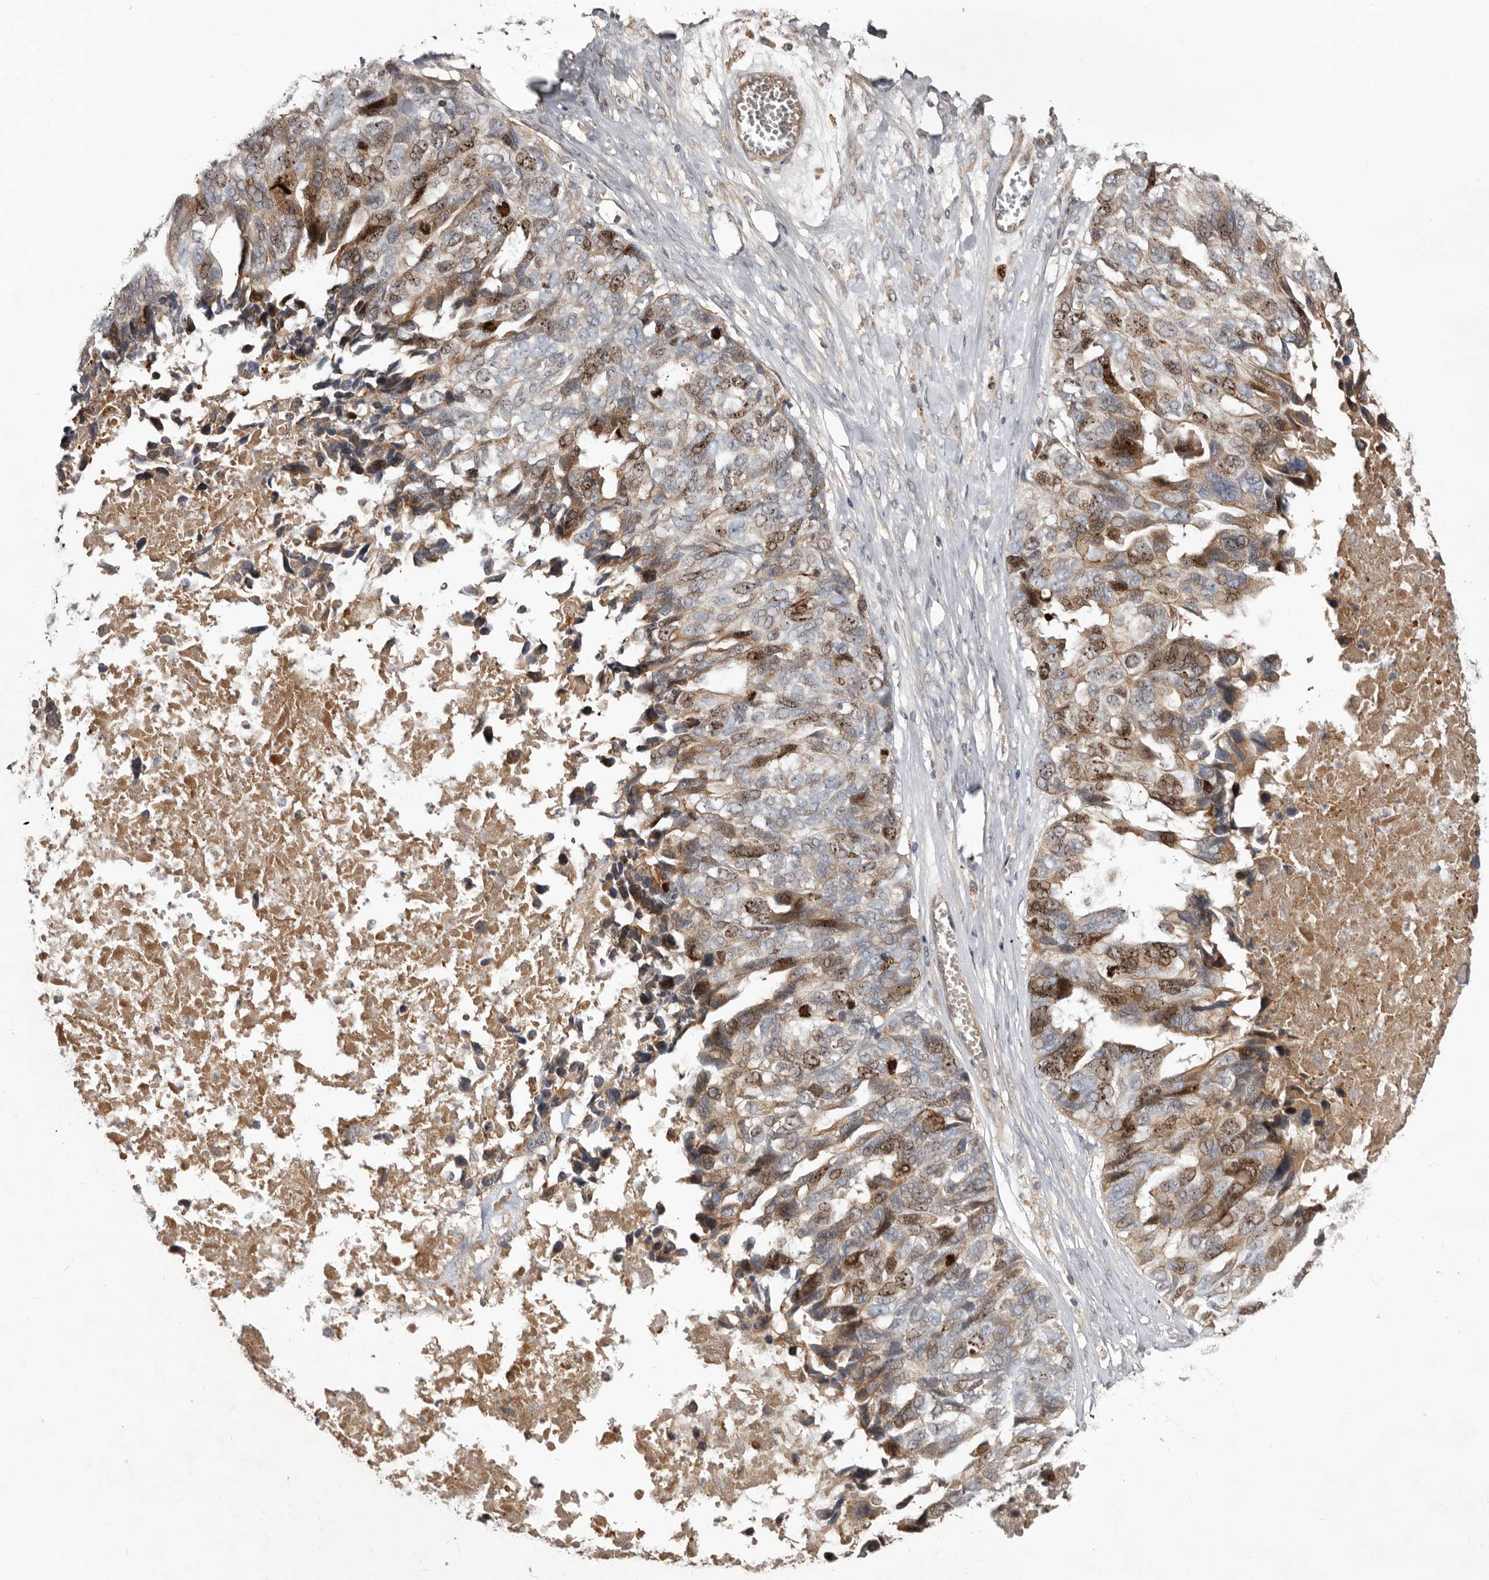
{"staining": {"intensity": "moderate", "quantity": "25%-75%", "location": "nuclear"}, "tissue": "ovarian cancer", "cell_type": "Tumor cells", "image_type": "cancer", "snomed": [{"axis": "morphology", "description": "Cystadenocarcinoma, serous, NOS"}, {"axis": "topography", "description": "Ovary"}], "caption": "This is an image of immunohistochemistry staining of ovarian serous cystadenocarcinoma, which shows moderate expression in the nuclear of tumor cells.", "gene": "CDCA8", "patient": {"sex": "female", "age": 79}}